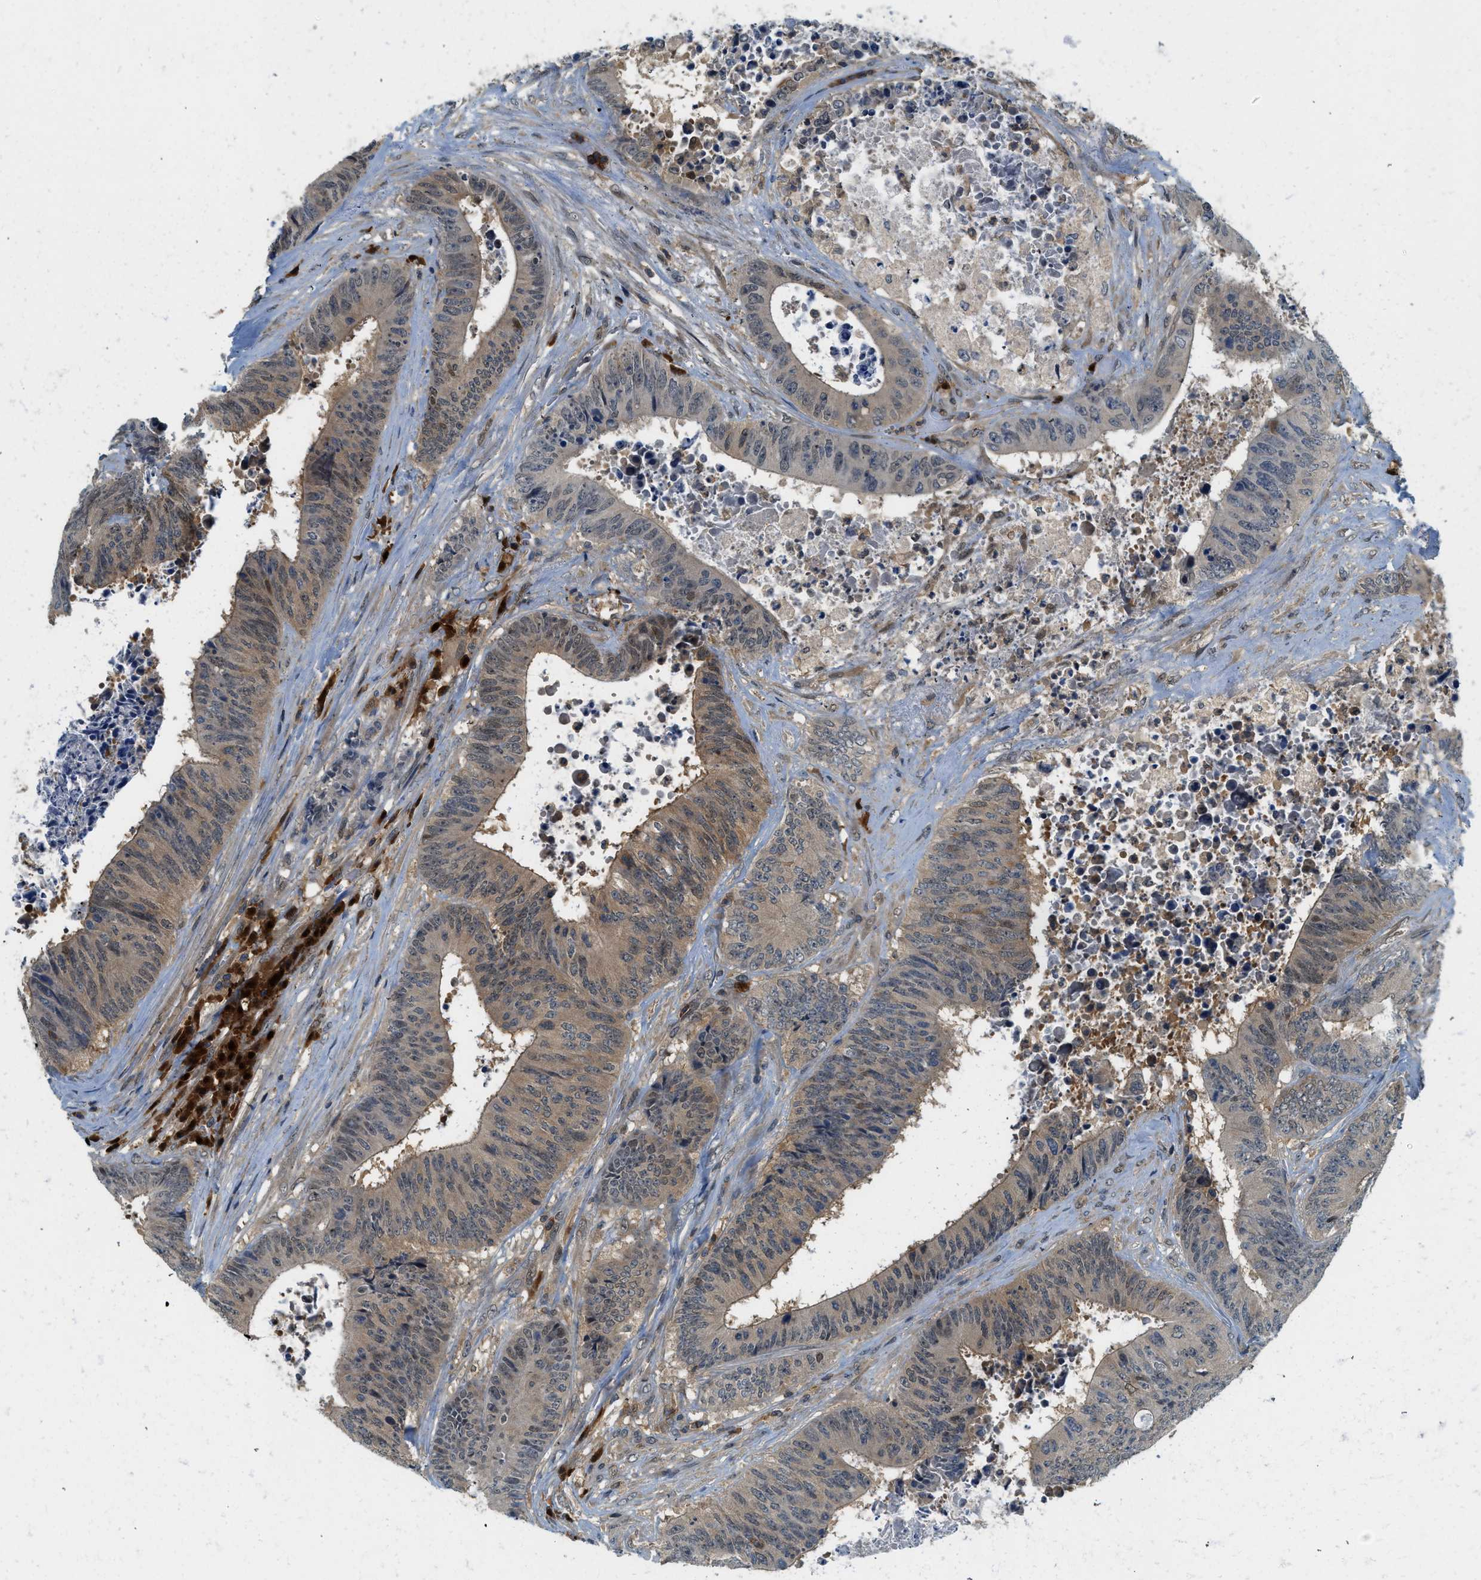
{"staining": {"intensity": "moderate", "quantity": ">75%", "location": "cytoplasmic/membranous,nuclear"}, "tissue": "colorectal cancer", "cell_type": "Tumor cells", "image_type": "cancer", "snomed": [{"axis": "morphology", "description": "Adenocarcinoma, NOS"}, {"axis": "topography", "description": "Rectum"}], "caption": "DAB immunohistochemical staining of human colorectal adenocarcinoma displays moderate cytoplasmic/membranous and nuclear protein staining in approximately >75% of tumor cells.", "gene": "GMPPB", "patient": {"sex": "male", "age": 72}}